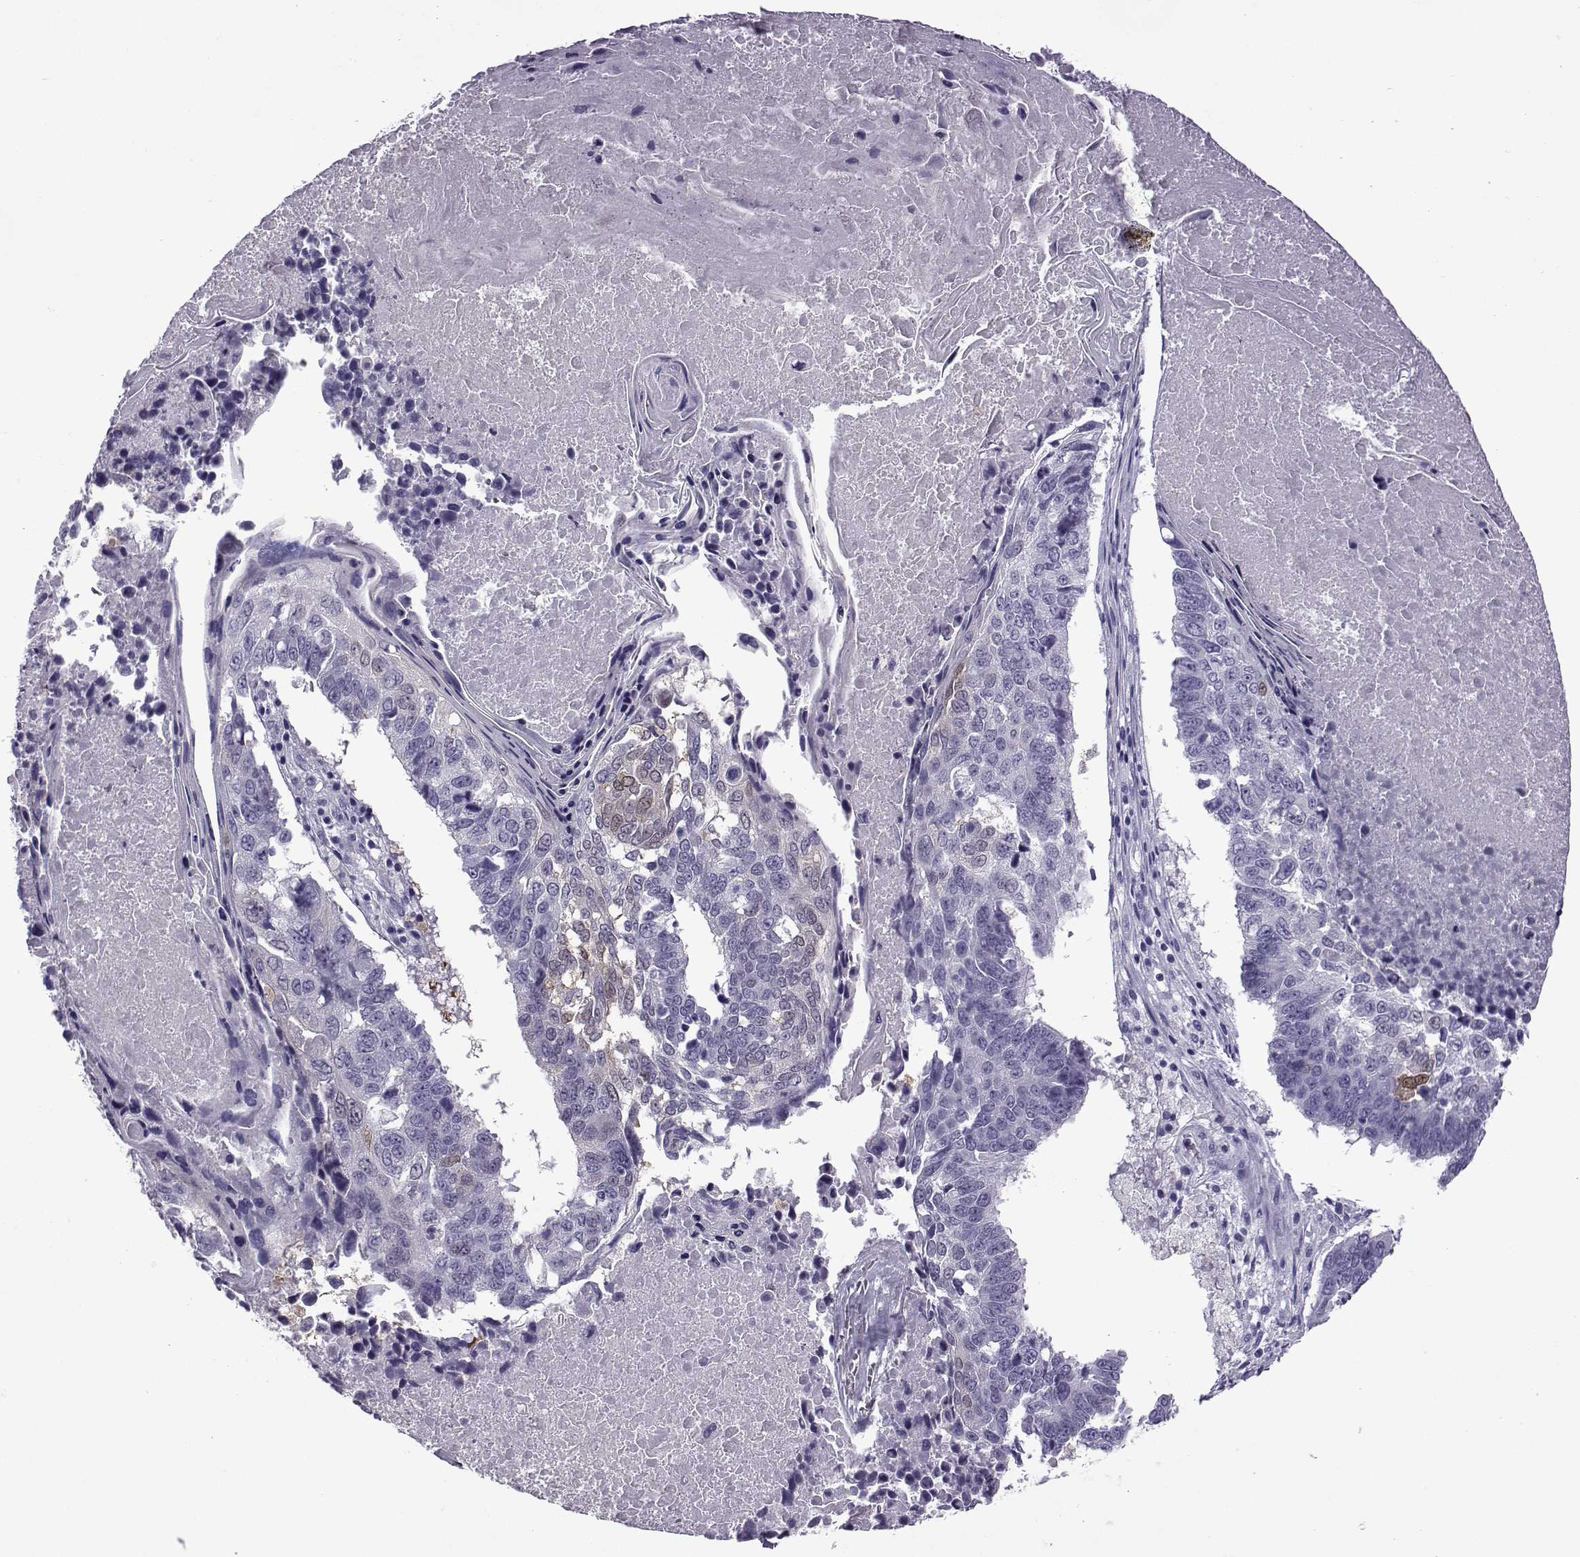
{"staining": {"intensity": "weak", "quantity": "<25%", "location": "cytoplasmic/membranous"}, "tissue": "lung cancer", "cell_type": "Tumor cells", "image_type": "cancer", "snomed": [{"axis": "morphology", "description": "Squamous cell carcinoma, NOS"}, {"axis": "topography", "description": "Lung"}], "caption": "The photomicrograph displays no staining of tumor cells in lung cancer.", "gene": "OIP5", "patient": {"sex": "male", "age": 73}}